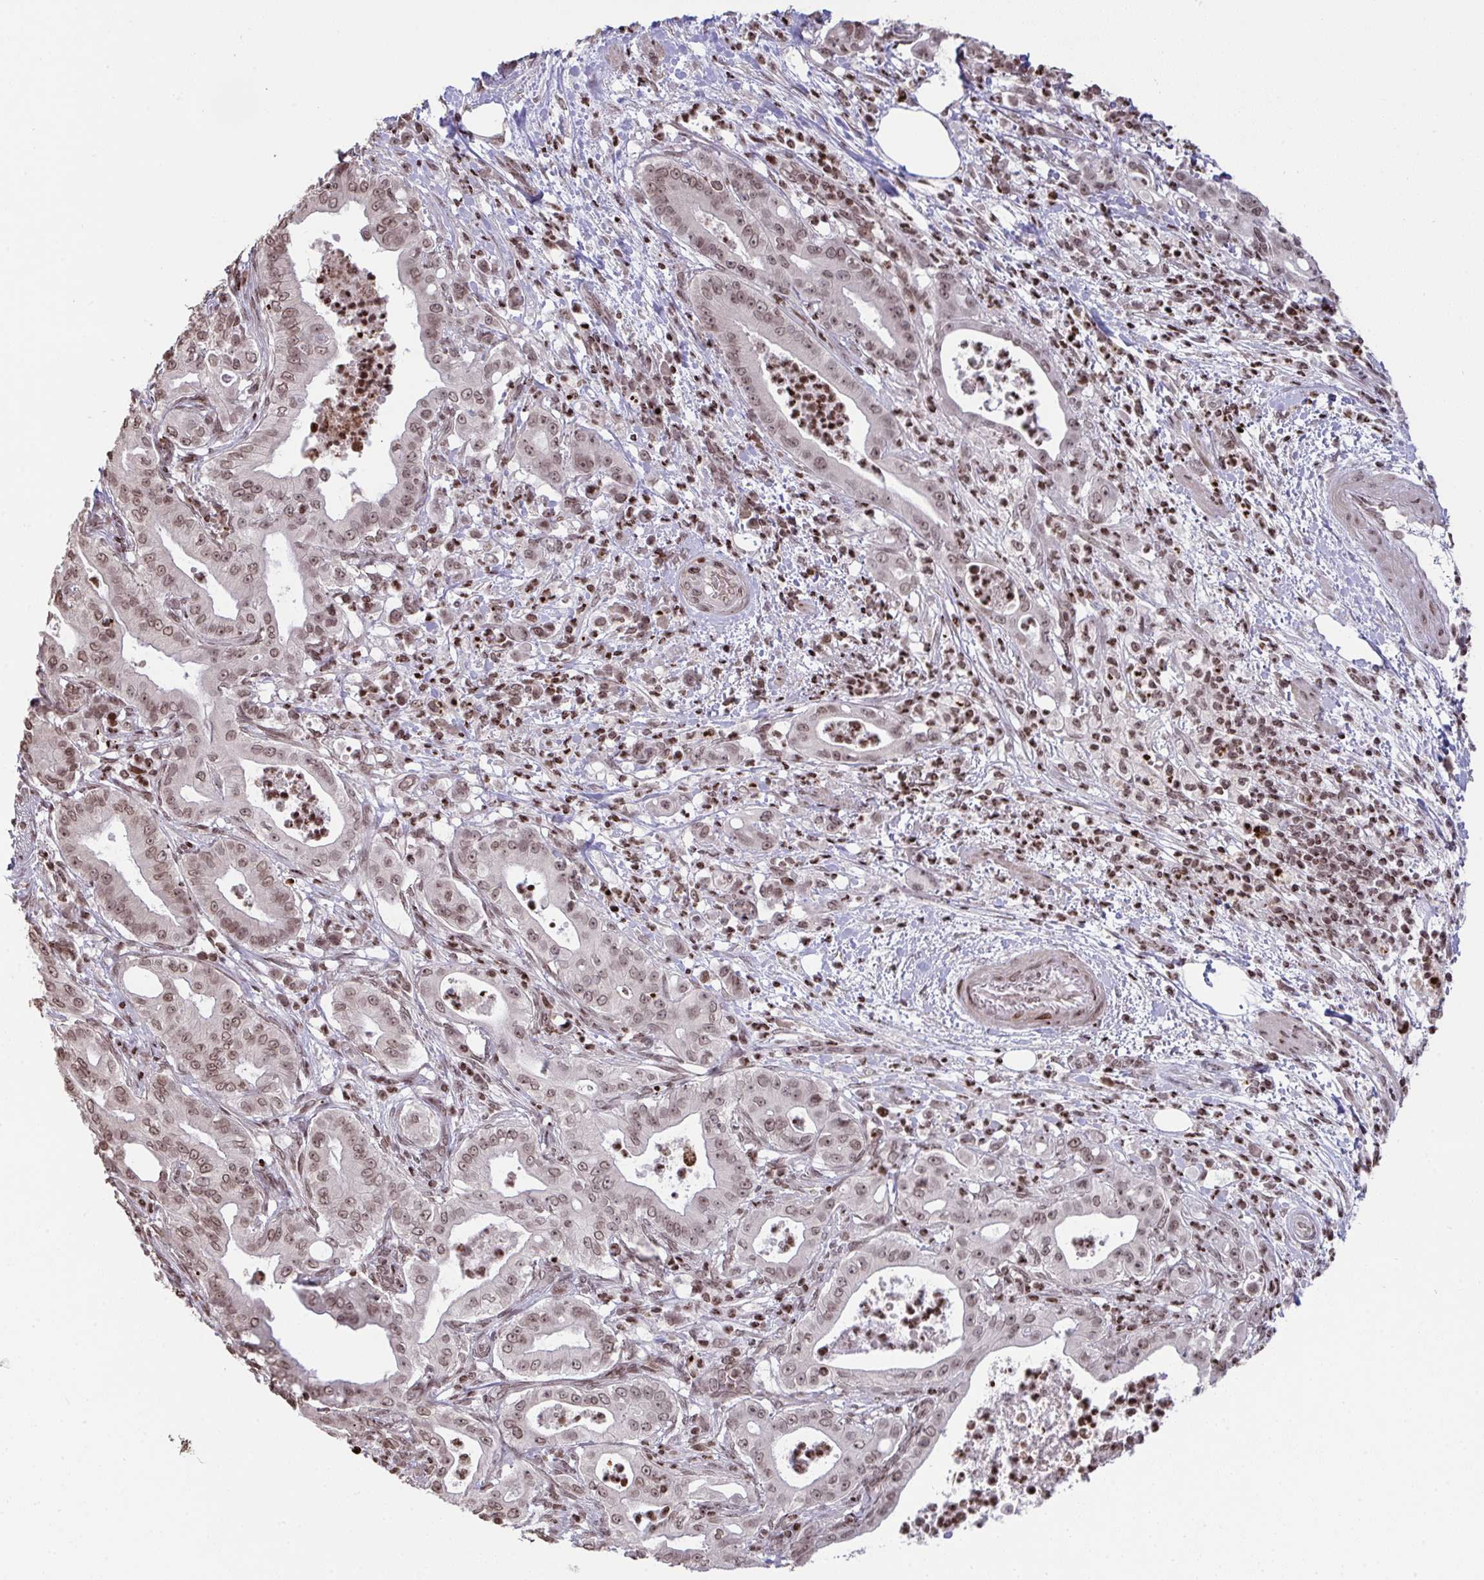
{"staining": {"intensity": "weak", "quantity": ">75%", "location": "nuclear"}, "tissue": "pancreatic cancer", "cell_type": "Tumor cells", "image_type": "cancer", "snomed": [{"axis": "morphology", "description": "Adenocarcinoma, NOS"}, {"axis": "topography", "description": "Pancreas"}], "caption": "Tumor cells show weak nuclear expression in about >75% of cells in pancreatic cancer (adenocarcinoma).", "gene": "NIP7", "patient": {"sex": "male", "age": 71}}